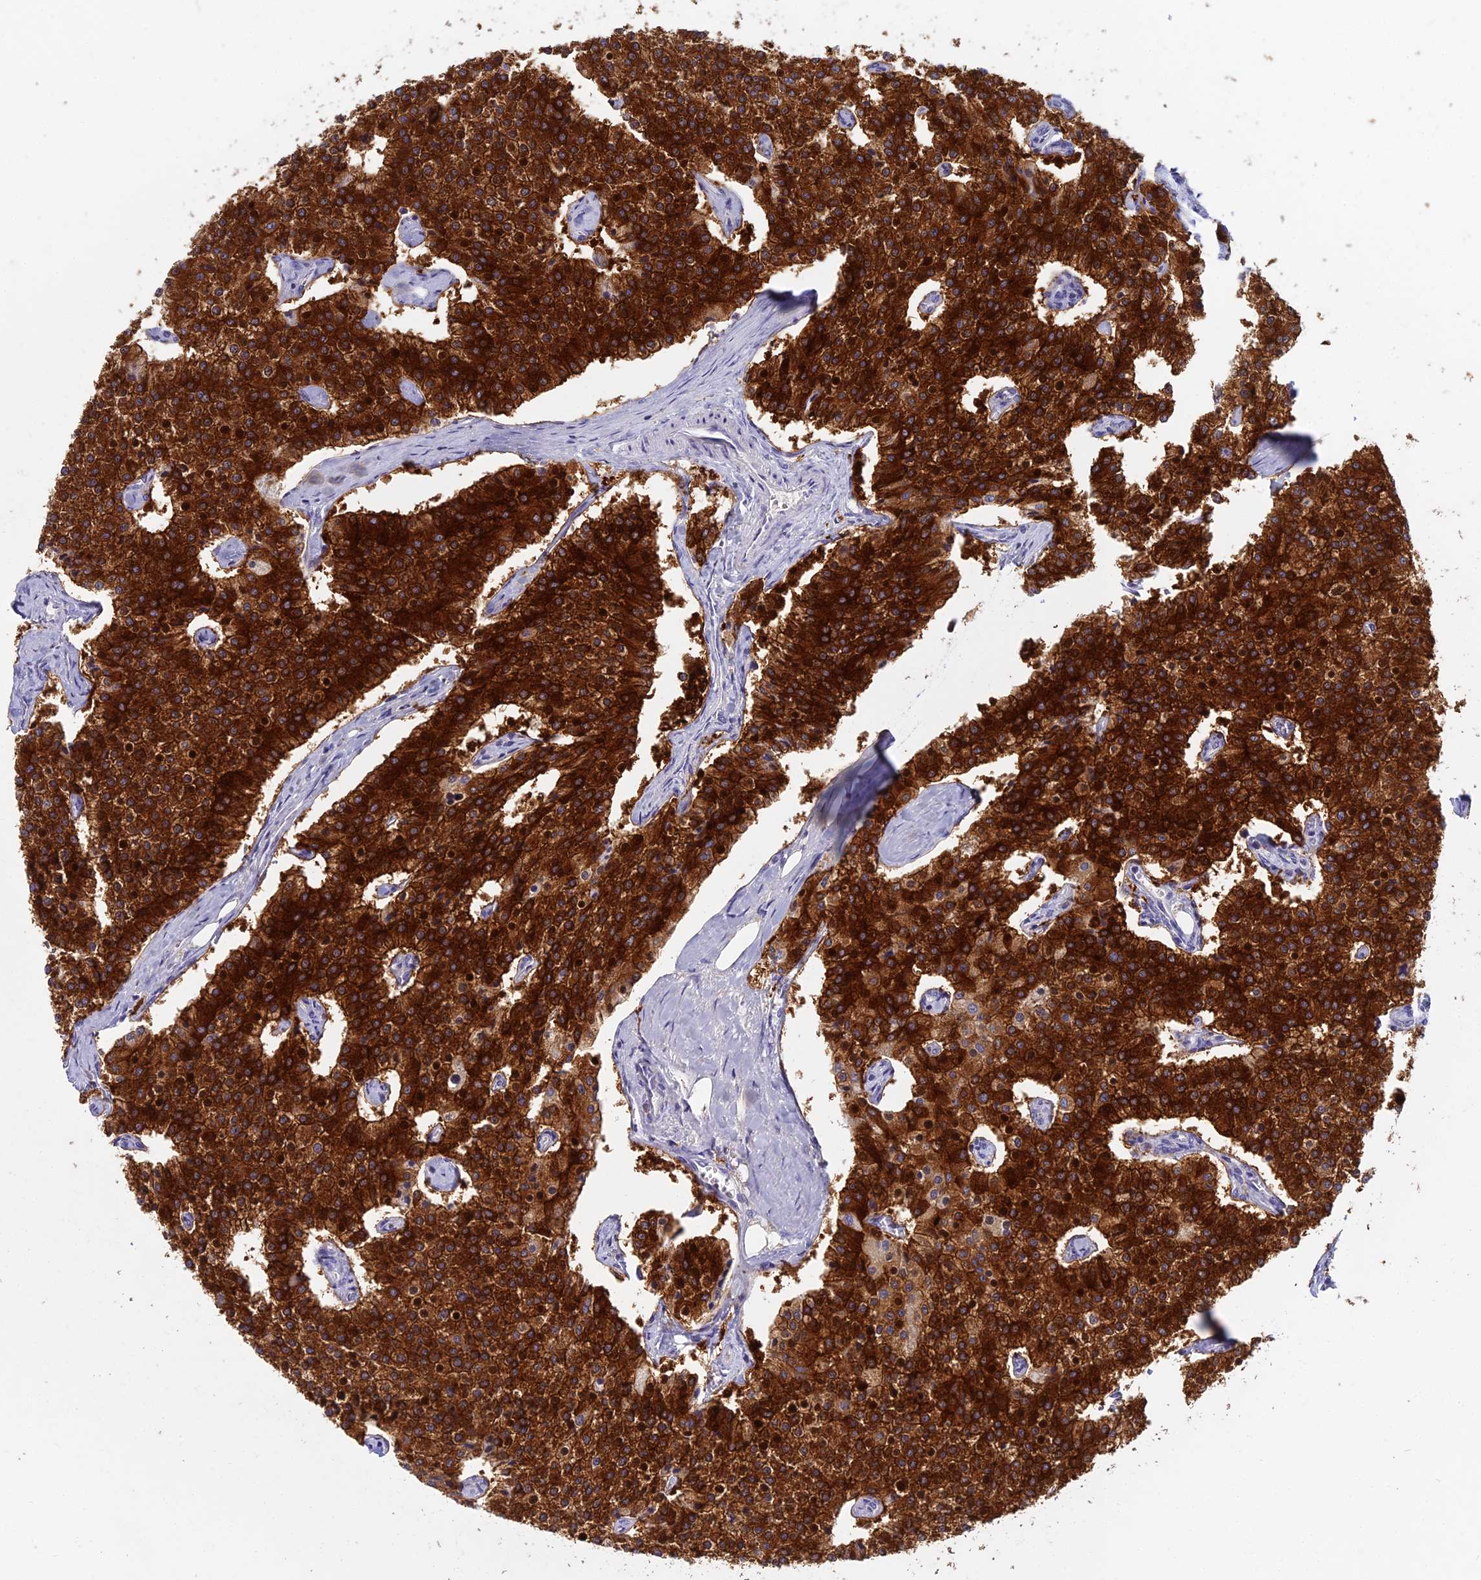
{"staining": {"intensity": "strong", "quantity": ">75%", "location": "cytoplasmic/membranous"}, "tissue": "carcinoid", "cell_type": "Tumor cells", "image_type": "cancer", "snomed": [{"axis": "morphology", "description": "Carcinoid, malignant, NOS"}, {"axis": "topography", "description": "Colon"}], "caption": "DAB (3,3'-diaminobenzidine) immunohistochemical staining of carcinoid shows strong cytoplasmic/membranous protein expression in about >75% of tumor cells.", "gene": "UBE2G1", "patient": {"sex": "female", "age": 52}}